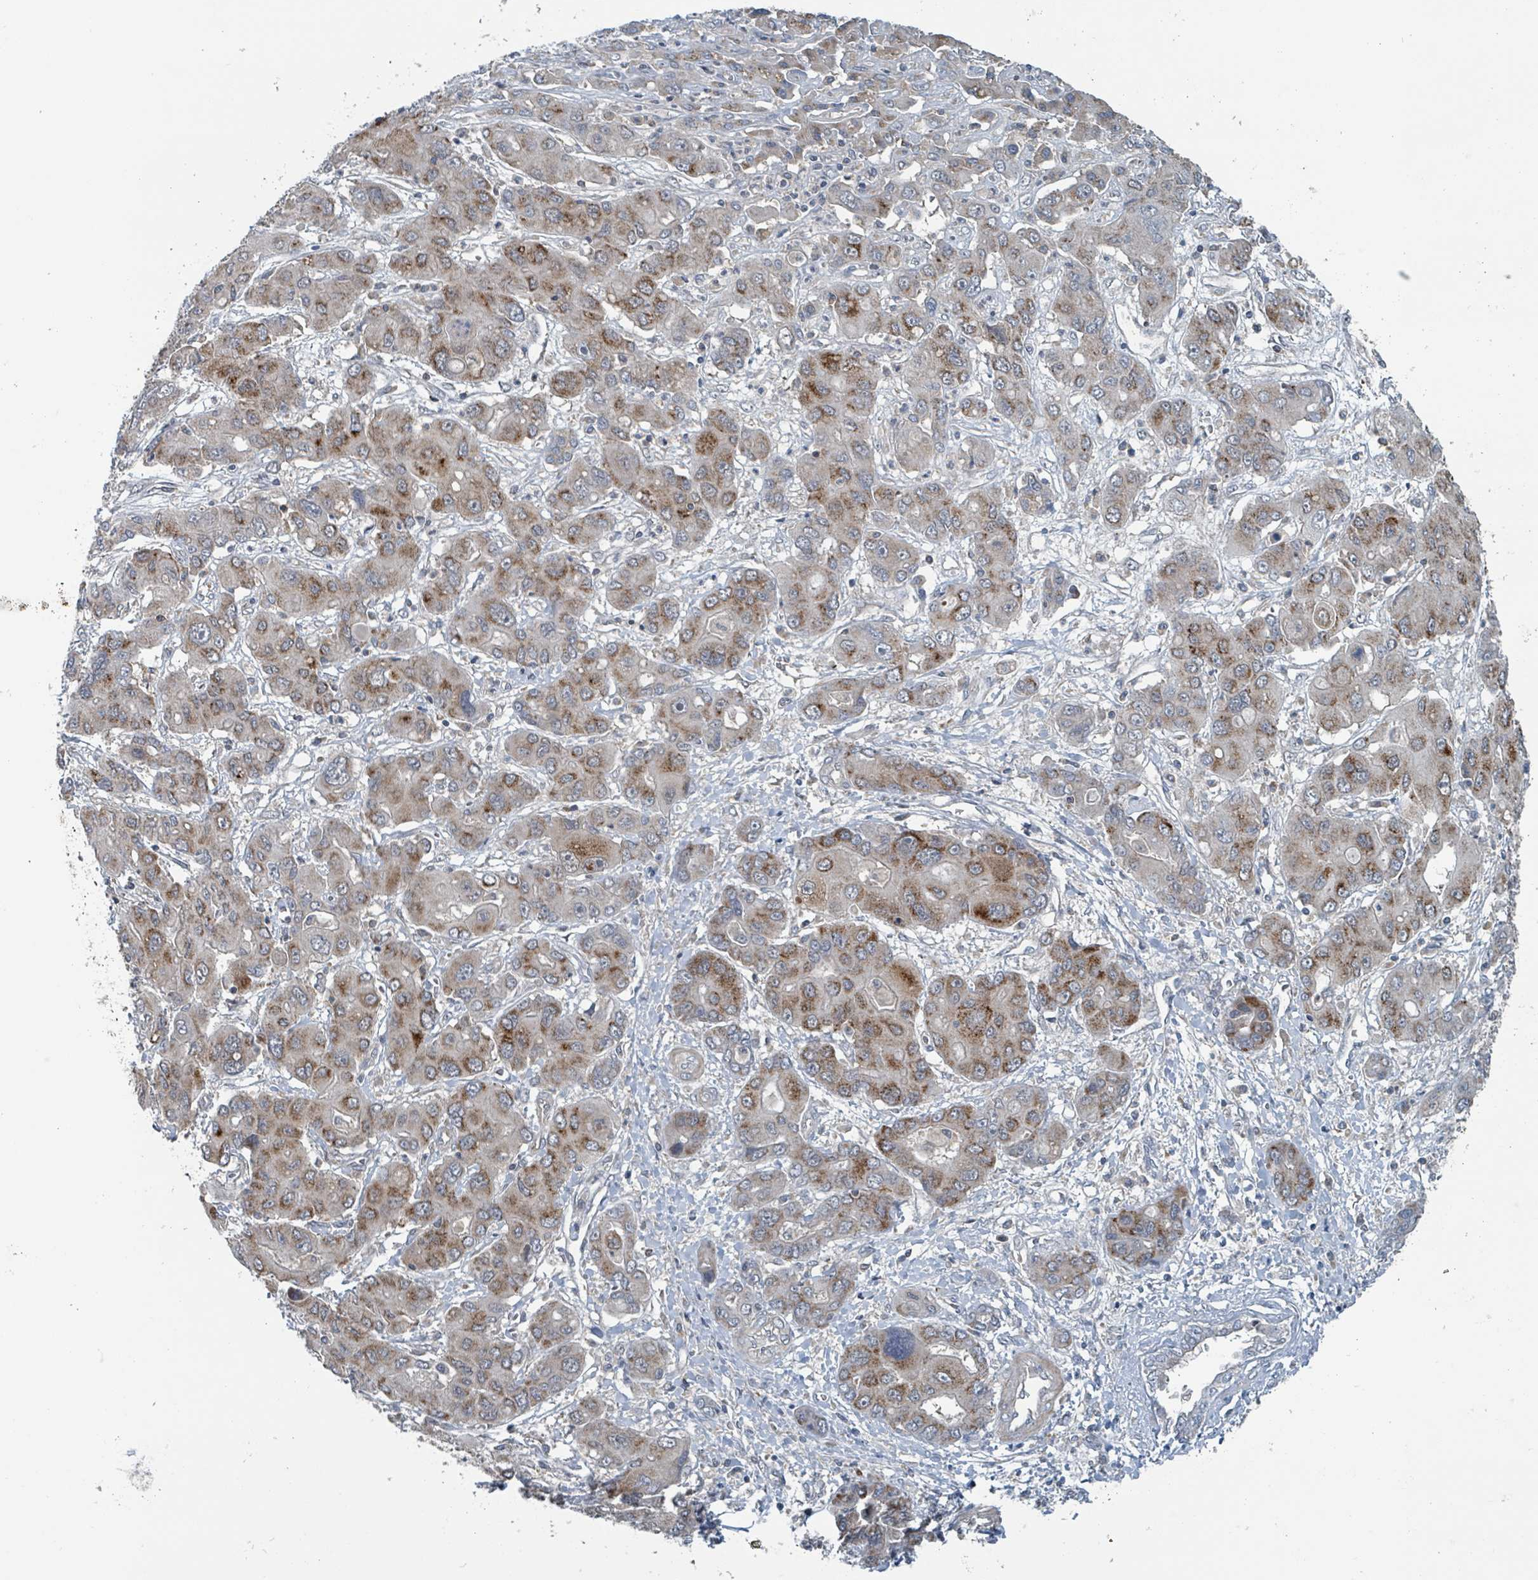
{"staining": {"intensity": "strong", "quantity": "25%-75%", "location": "cytoplasmic/membranous"}, "tissue": "liver cancer", "cell_type": "Tumor cells", "image_type": "cancer", "snomed": [{"axis": "morphology", "description": "Cholangiocarcinoma"}, {"axis": "topography", "description": "Liver"}], "caption": "The histopathology image shows staining of liver cancer (cholangiocarcinoma), revealing strong cytoplasmic/membranous protein staining (brown color) within tumor cells.", "gene": "ACBD4", "patient": {"sex": "male", "age": 67}}